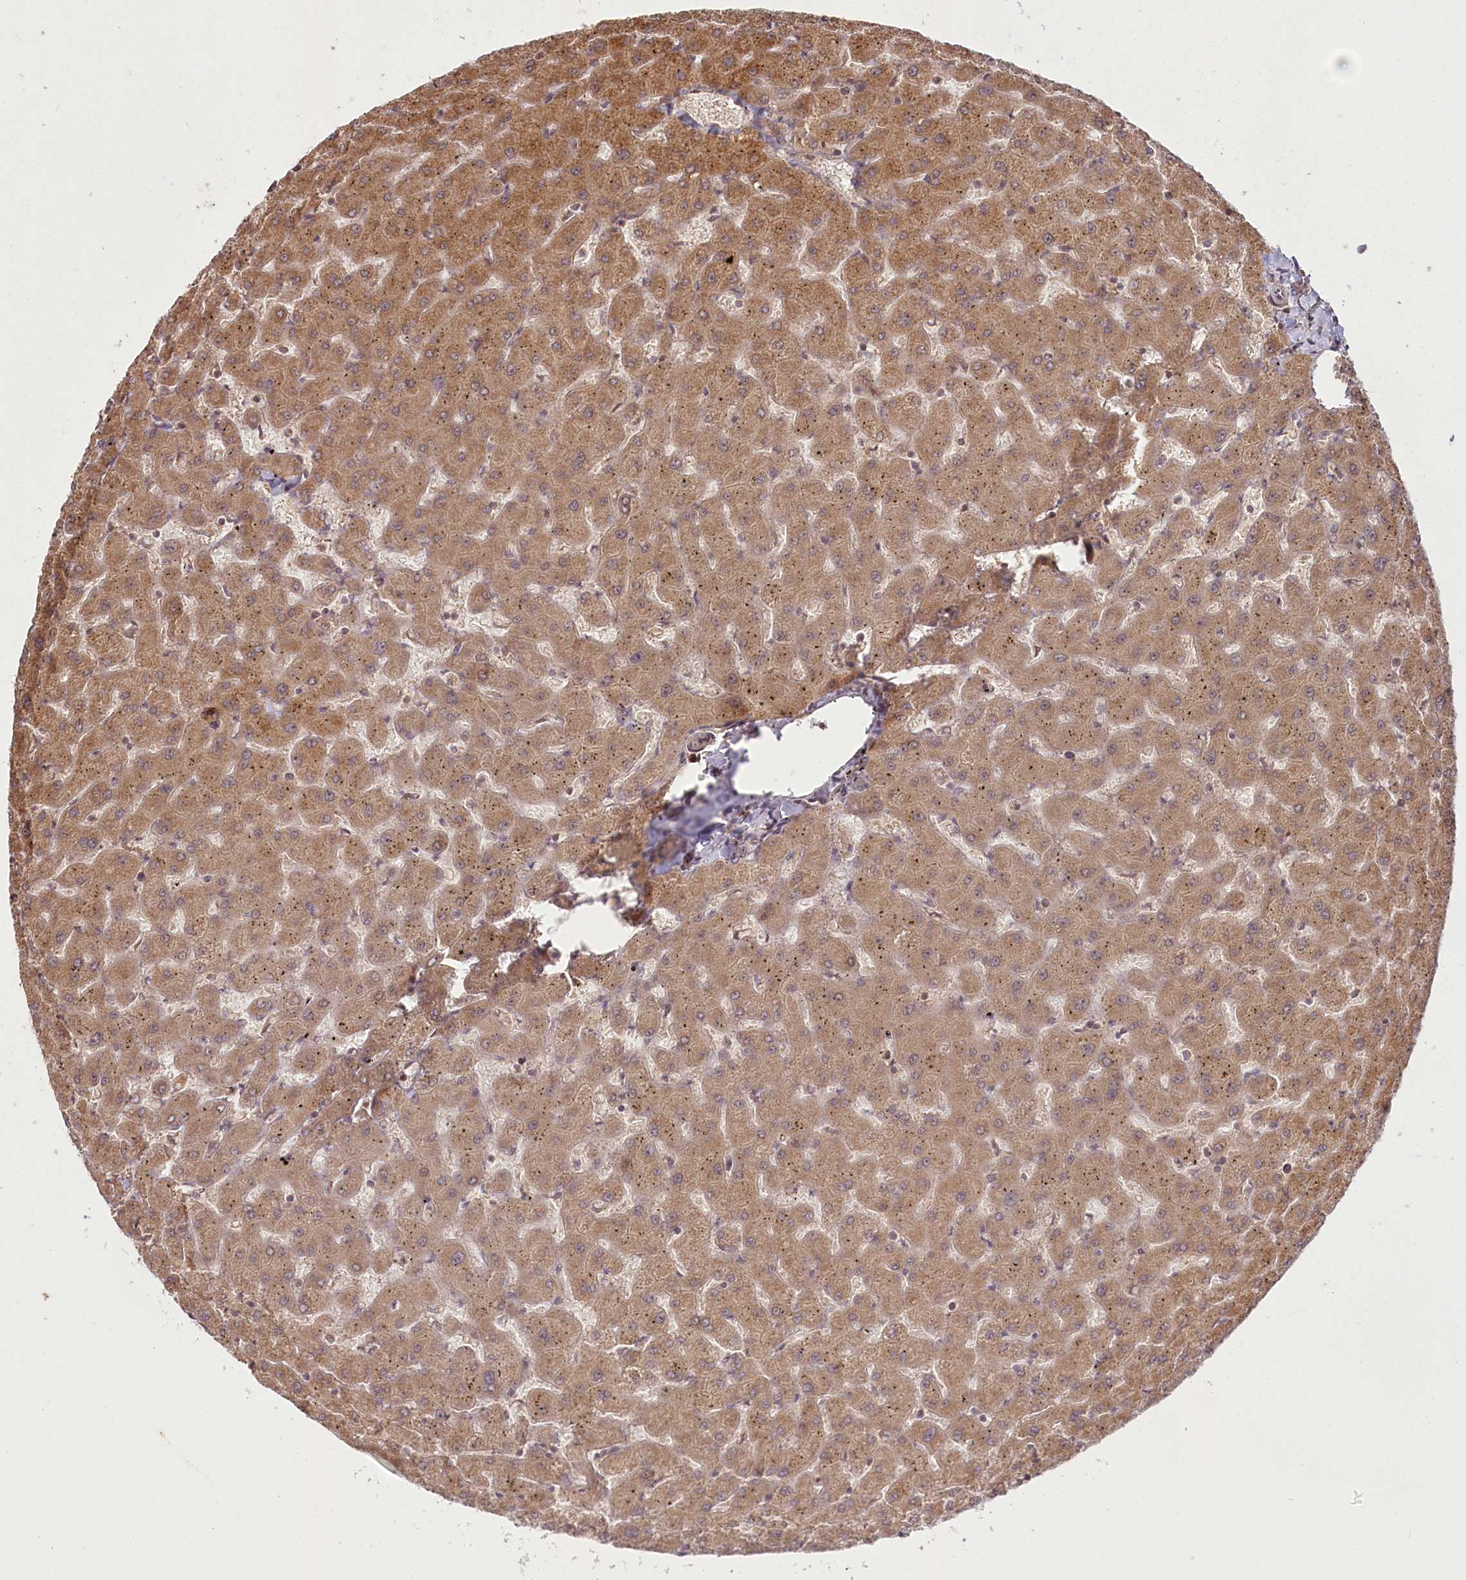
{"staining": {"intensity": "weak", "quantity": "25%-75%", "location": "cytoplasmic/membranous"}, "tissue": "liver", "cell_type": "Cholangiocytes", "image_type": "normal", "snomed": [{"axis": "morphology", "description": "Normal tissue, NOS"}, {"axis": "topography", "description": "Liver"}], "caption": "The image reveals immunohistochemical staining of benign liver. There is weak cytoplasmic/membranous staining is identified in about 25%-75% of cholangiocytes.", "gene": "R3HDM2", "patient": {"sex": "female", "age": 63}}